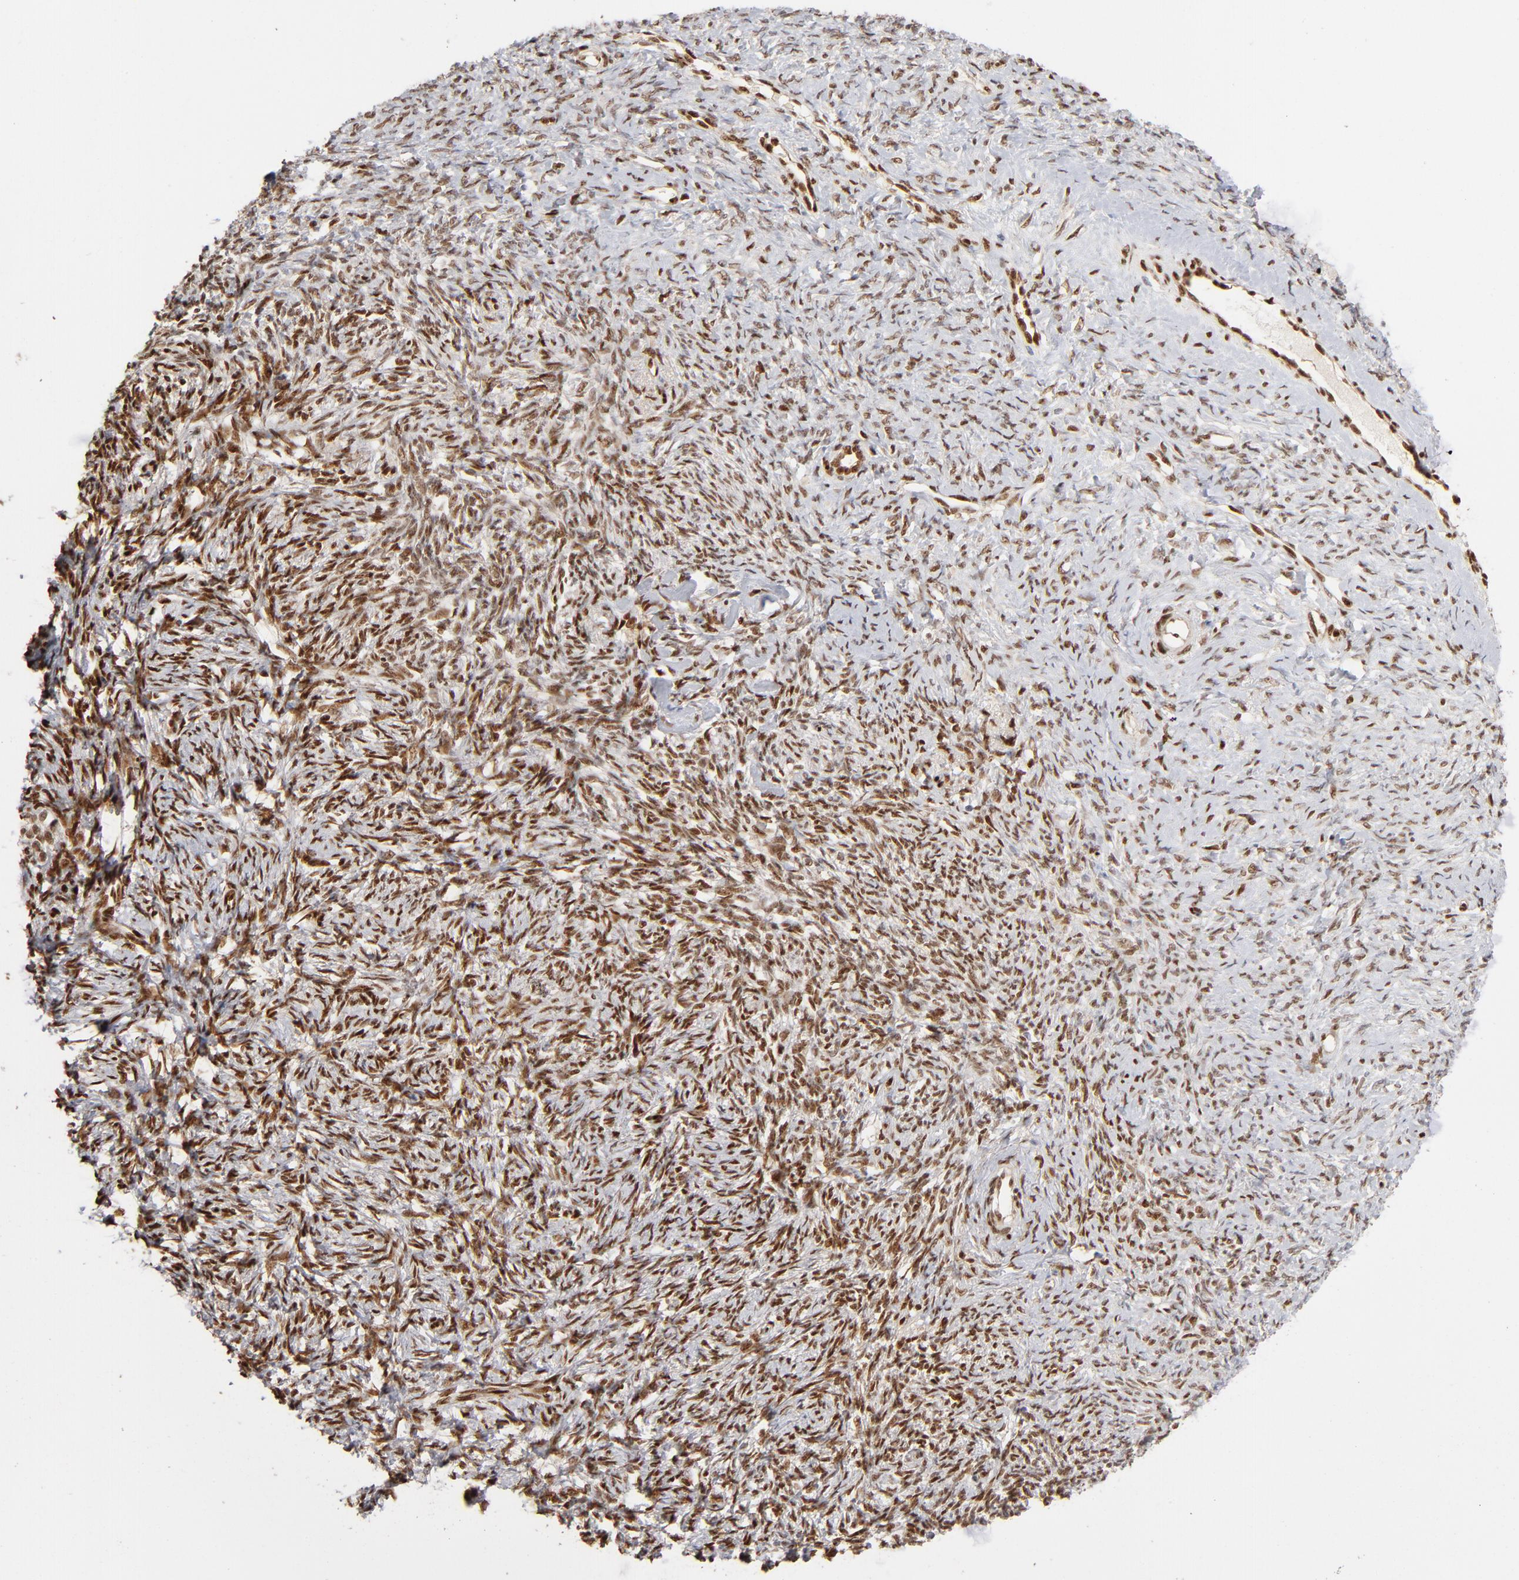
{"staining": {"intensity": "moderate", "quantity": ">75%", "location": "nuclear"}, "tissue": "ovarian cancer", "cell_type": "Tumor cells", "image_type": "cancer", "snomed": [{"axis": "morphology", "description": "Normal tissue, NOS"}, {"axis": "morphology", "description": "Cystadenocarcinoma, serous, NOS"}, {"axis": "topography", "description": "Ovary"}], "caption": "The immunohistochemical stain shows moderate nuclear expression in tumor cells of ovarian cancer tissue. Using DAB (brown) and hematoxylin (blue) stains, captured at high magnification using brightfield microscopy.", "gene": "NFIB", "patient": {"sex": "female", "age": 62}}